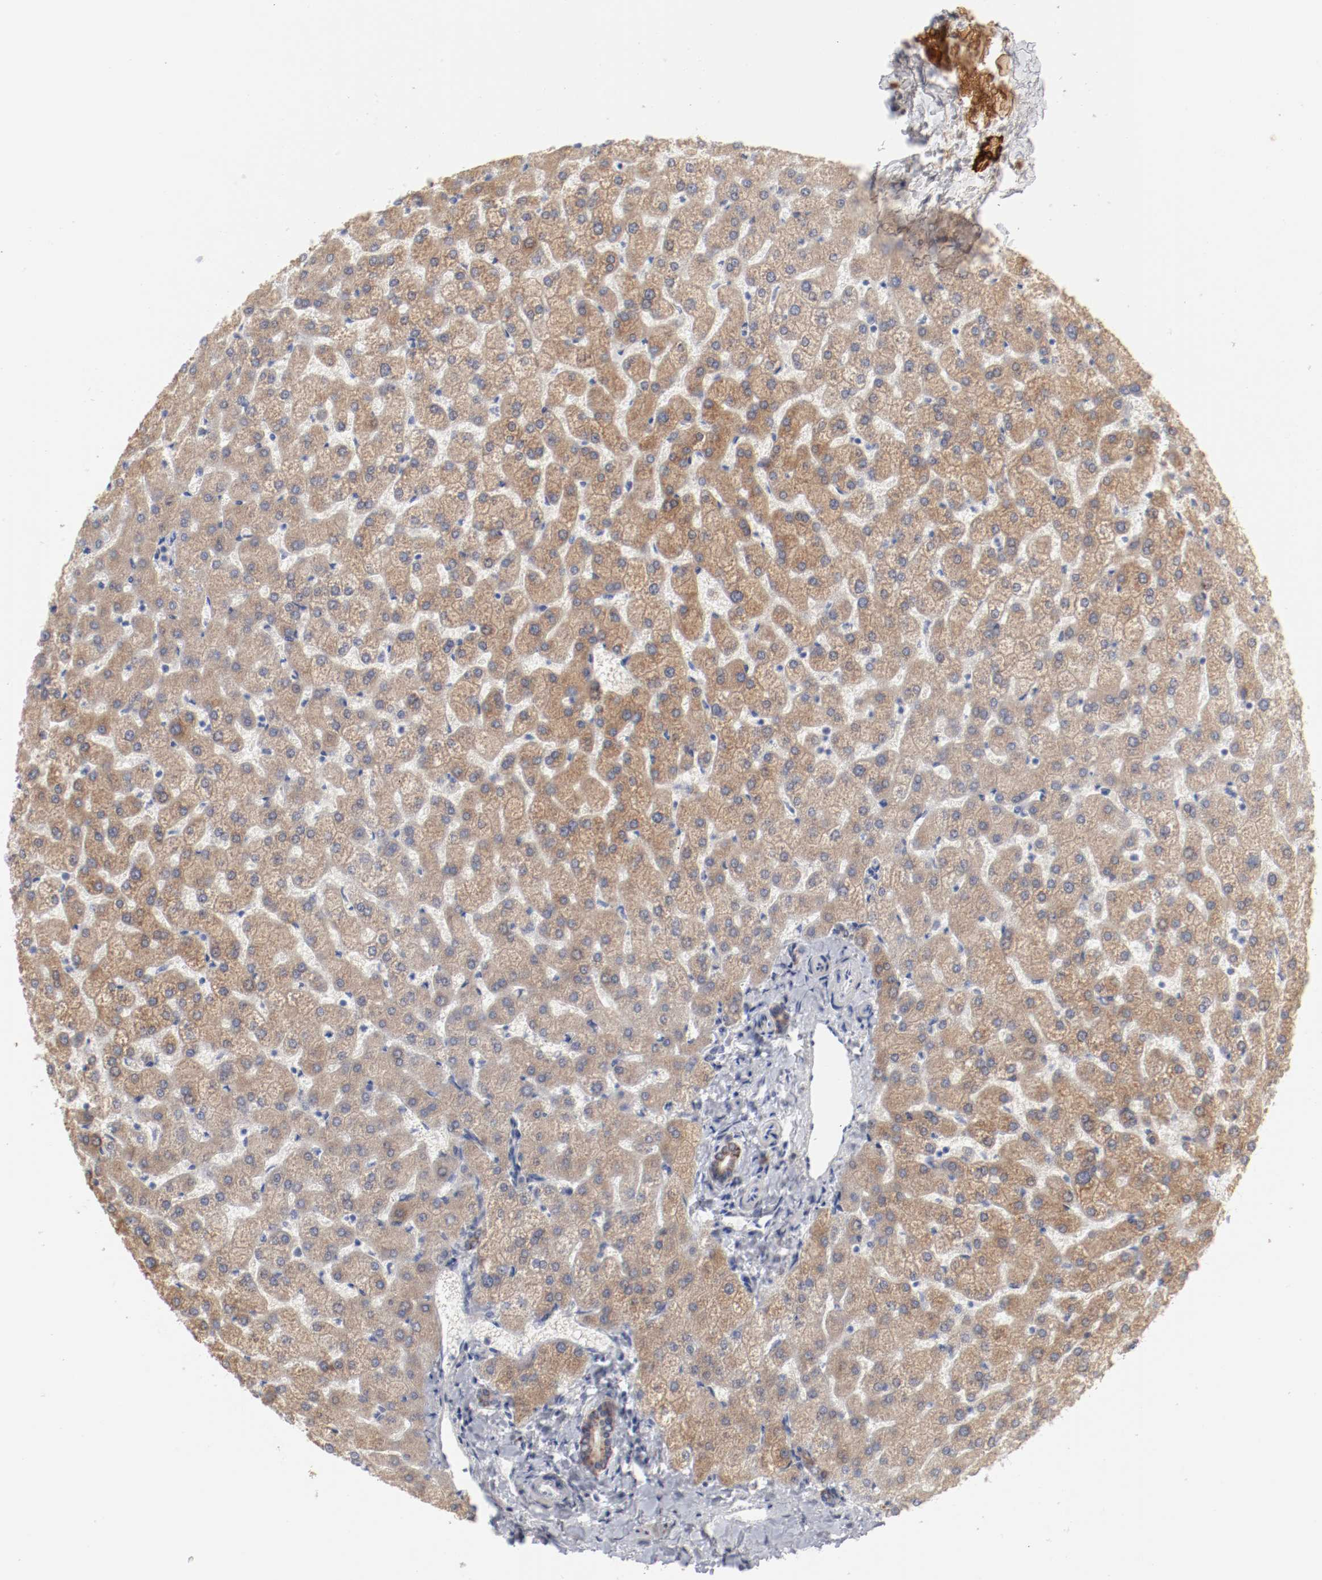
{"staining": {"intensity": "moderate", "quantity": "25%-75%", "location": "cytoplasmic/membranous"}, "tissue": "liver", "cell_type": "Cholangiocytes", "image_type": "normal", "snomed": [{"axis": "morphology", "description": "Normal tissue, NOS"}, {"axis": "topography", "description": "Liver"}], "caption": "Cholangiocytes demonstrate moderate cytoplasmic/membranous positivity in about 25%-75% of cells in normal liver.", "gene": "SH3BGR", "patient": {"sex": "female", "age": 32}}